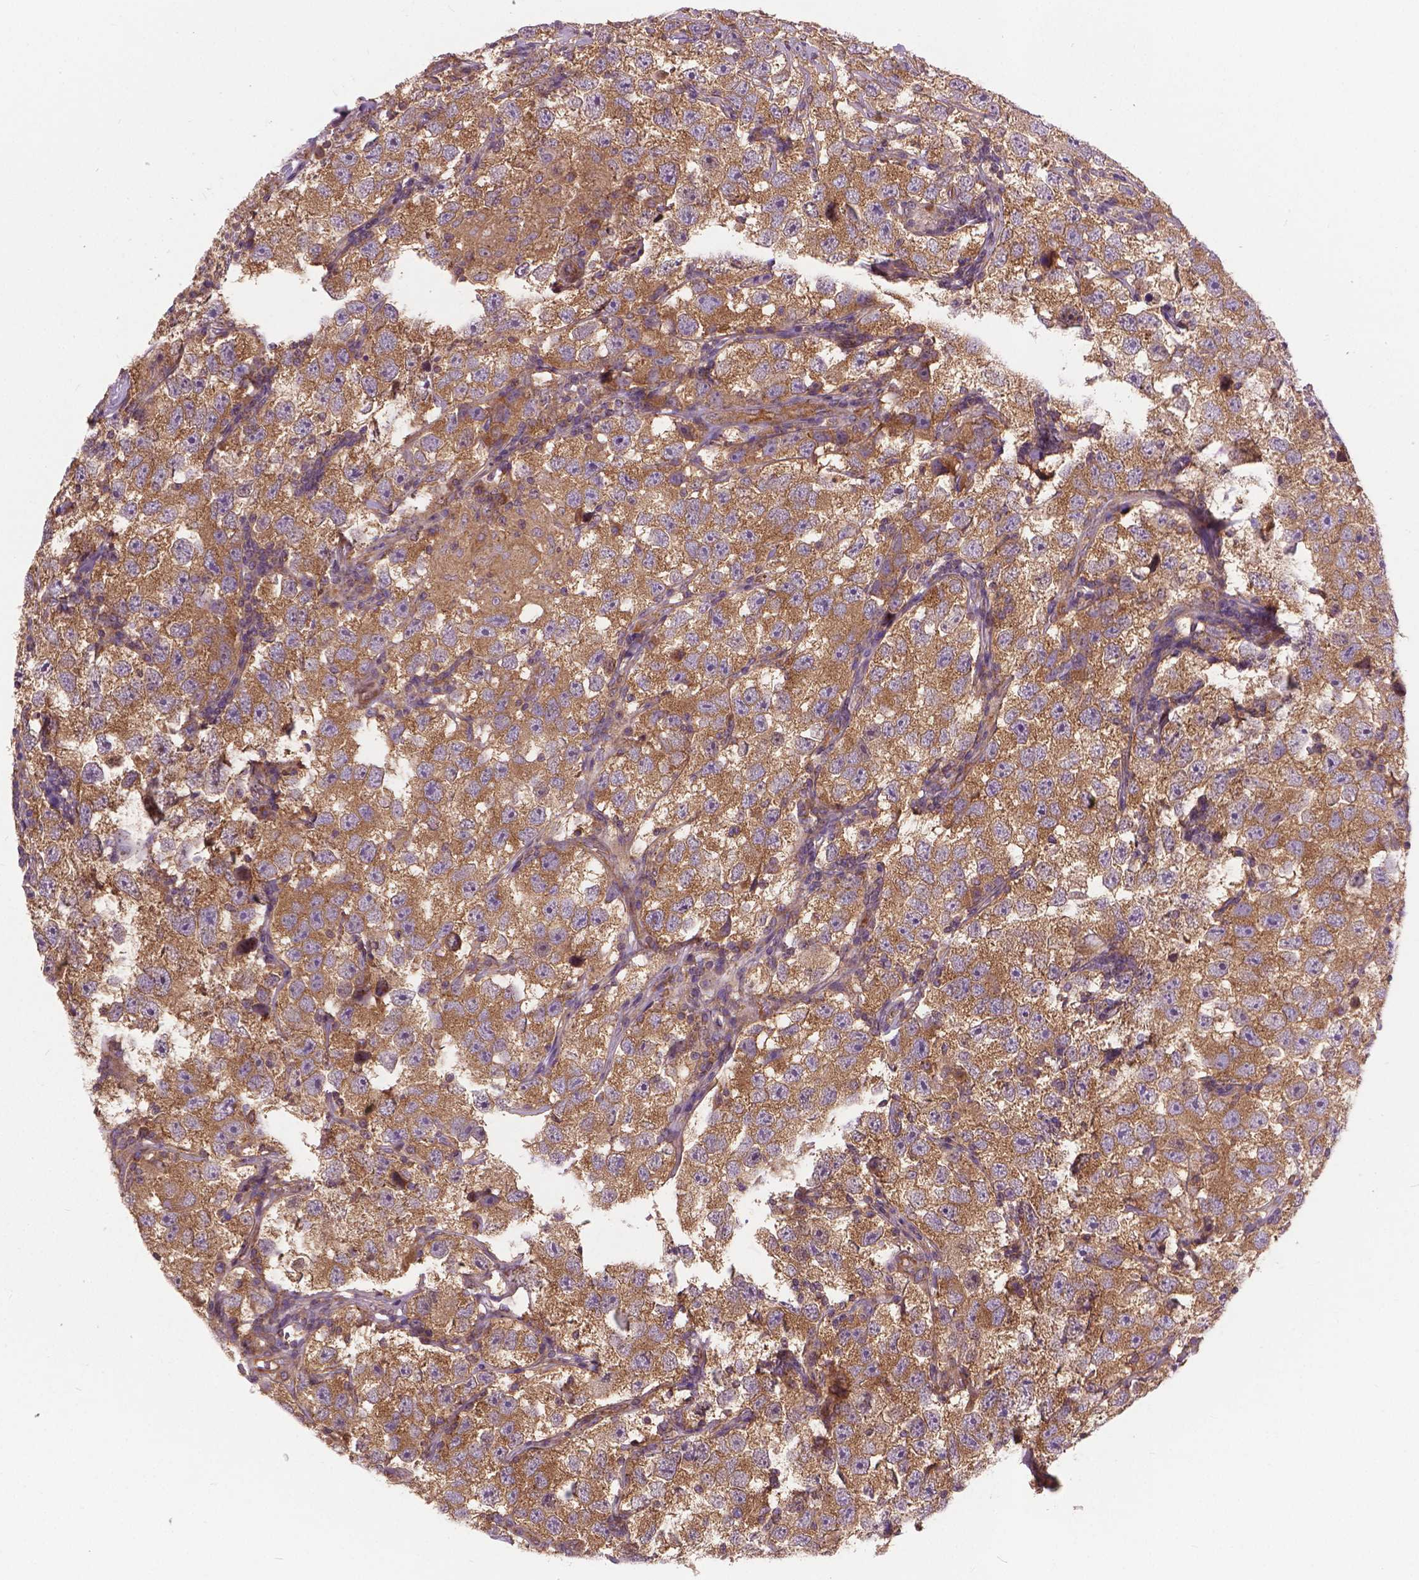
{"staining": {"intensity": "moderate", "quantity": ">75%", "location": "cytoplasmic/membranous"}, "tissue": "testis cancer", "cell_type": "Tumor cells", "image_type": "cancer", "snomed": [{"axis": "morphology", "description": "Seminoma, NOS"}, {"axis": "topography", "description": "Testis"}], "caption": "The image displays staining of seminoma (testis), revealing moderate cytoplasmic/membranous protein positivity (brown color) within tumor cells.", "gene": "MZT1", "patient": {"sex": "male", "age": 26}}